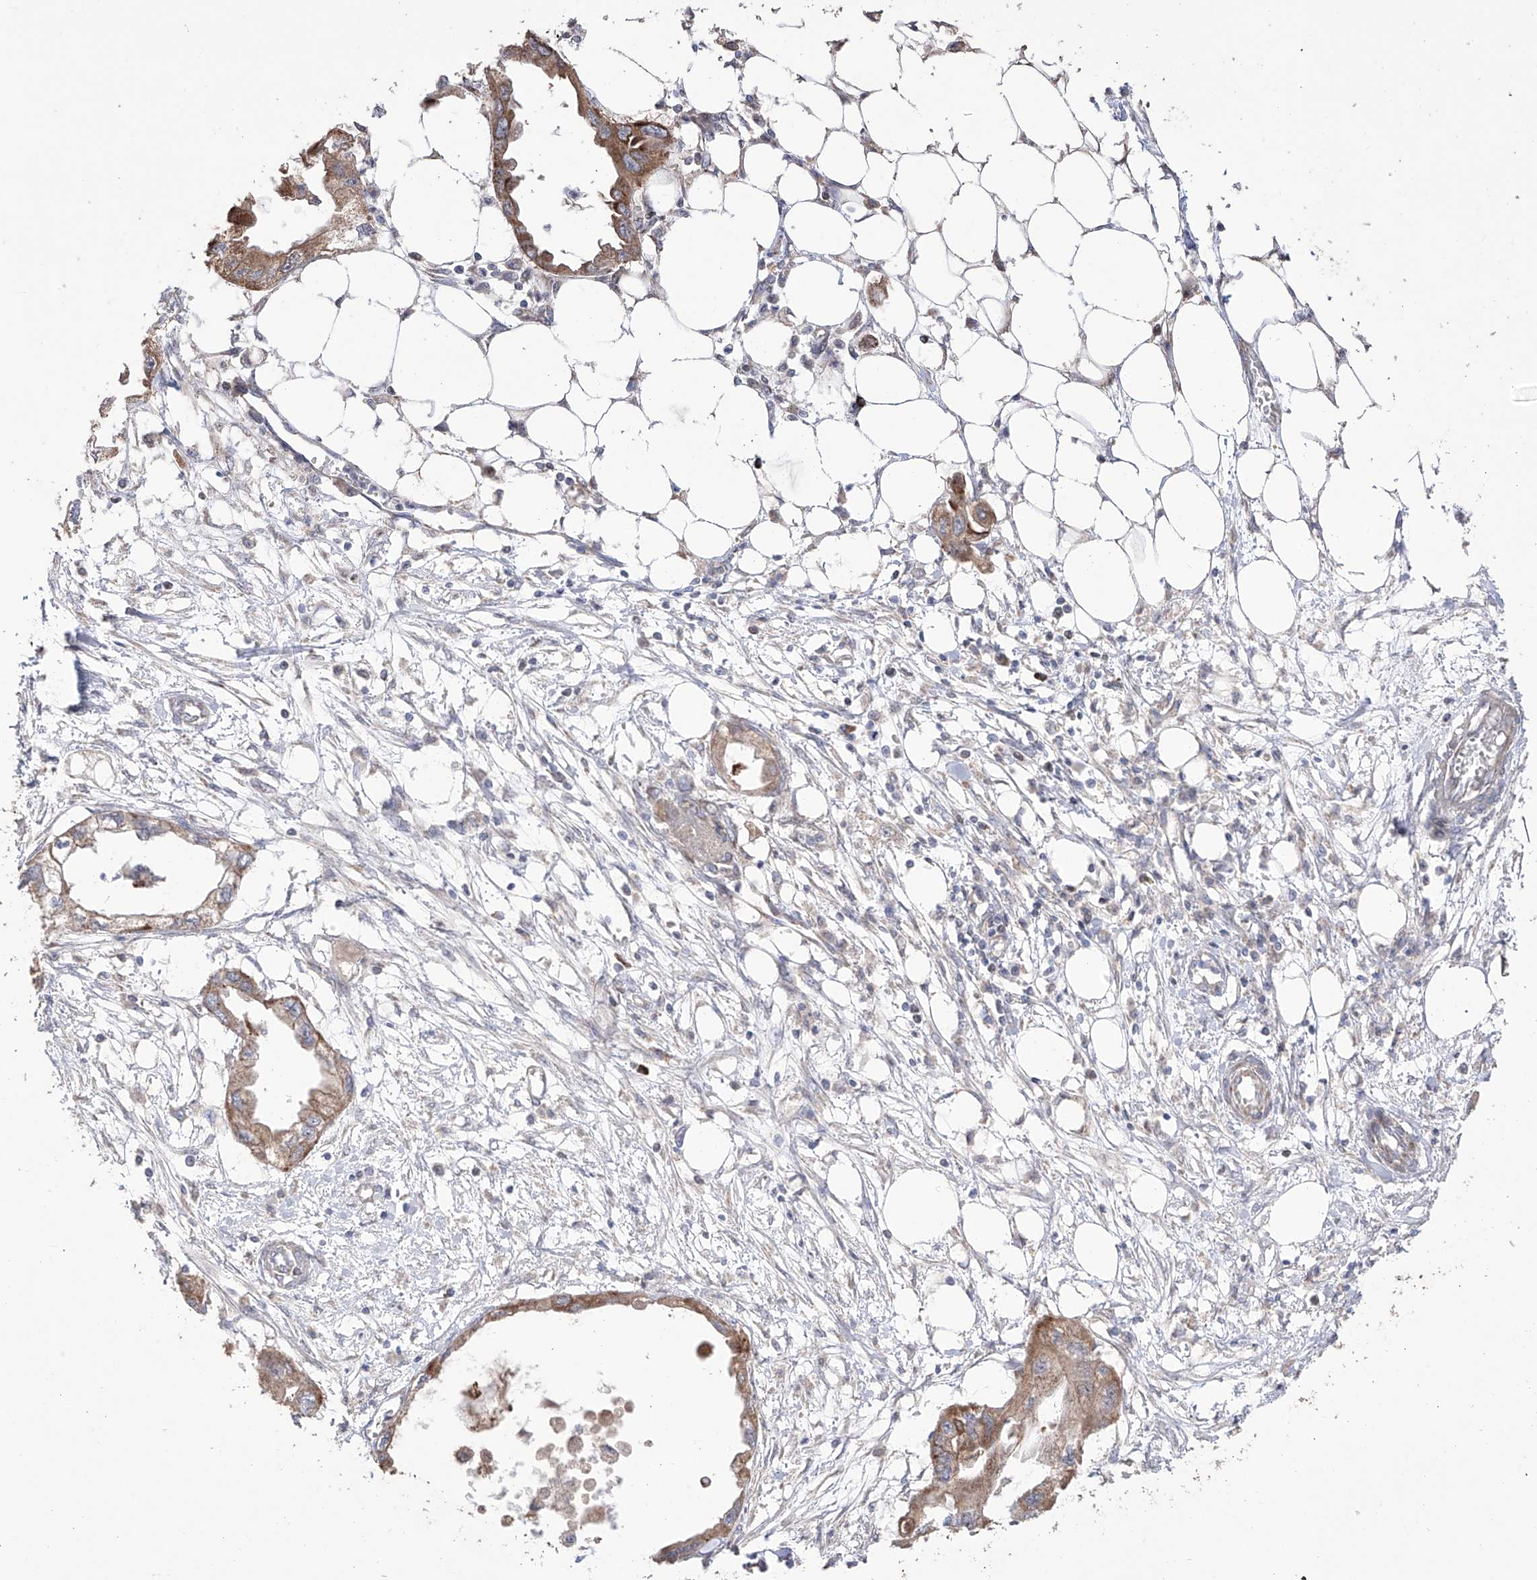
{"staining": {"intensity": "moderate", "quantity": ">75%", "location": "cytoplasmic/membranous"}, "tissue": "endometrial cancer", "cell_type": "Tumor cells", "image_type": "cancer", "snomed": [{"axis": "morphology", "description": "Adenocarcinoma, NOS"}, {"axis": "morphology", "description": "Adenocarcinoma, metastatic, NOS"}, {"axis": "topography", "description": "Adipose tissue"}, {"axis": "topography", "description": "Endometrium"}], "caption": "Immunohistochemistry (IHC) photomicrograph of metastatic adenocarcinoma (endometrial) stained for a protein (brown), which displays medium levels of moderate cytoplasmic/membranous positivity in approximately >75% of tumor cells.", "gene": "YKT6", "patient": {"sex": "female", "age": 67}}